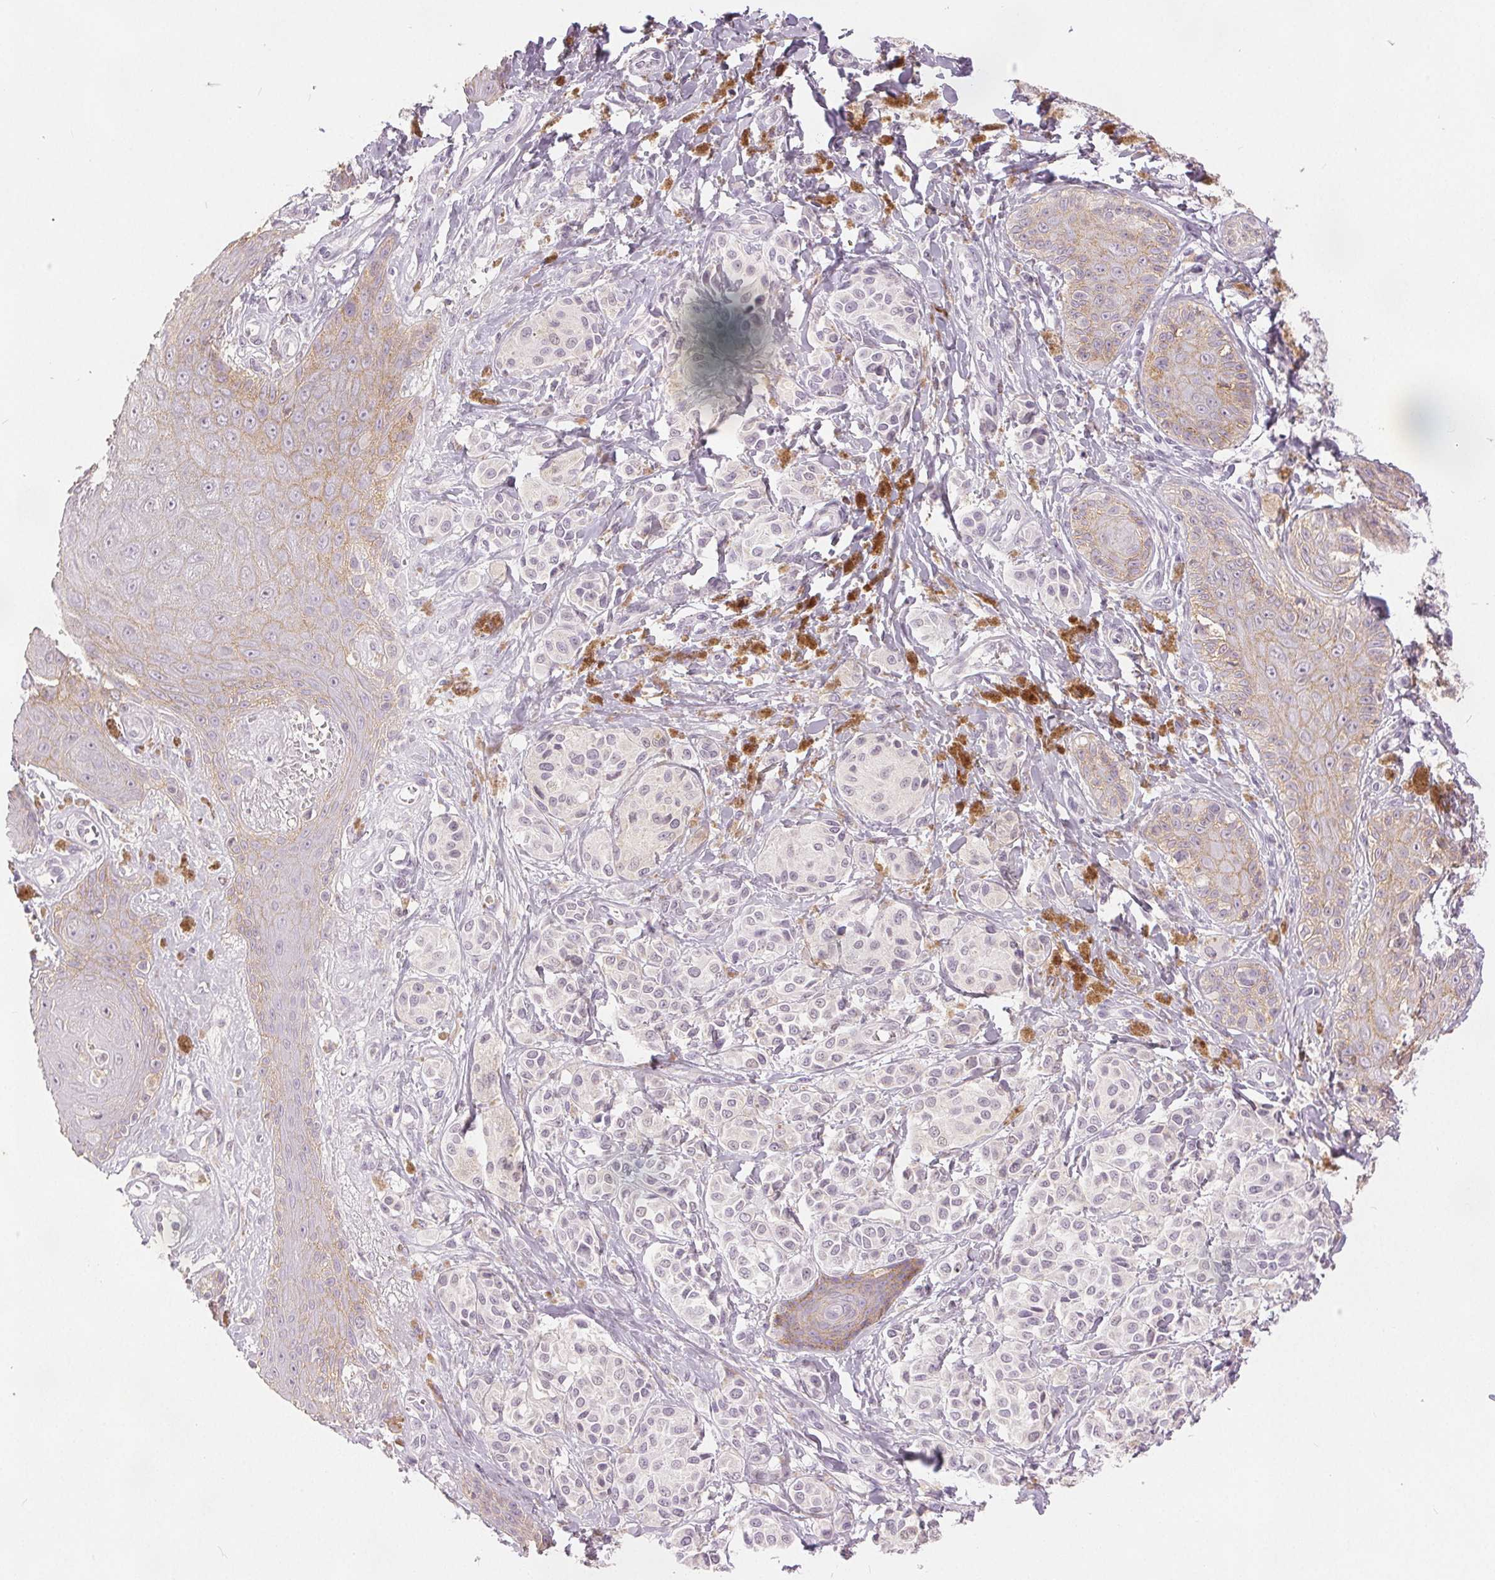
{"staining": {"intensity": "negative", "quantity": "none", "location": "none"}, "tissue": "melanoma", "cell_type": "Tumor cells", "image_type": "cancer", "snomed": [{"axis": "morphology", "description": "Malignant melanoma, NOS"}, {"axis": "topography", "description": "Skin"}], "caption": "Immunohistochemical staining of malignant melanoma exhibits no significant expression in tumor cells.", "gene": "CA12", "patient": {"sex": "female", "age": 80}}